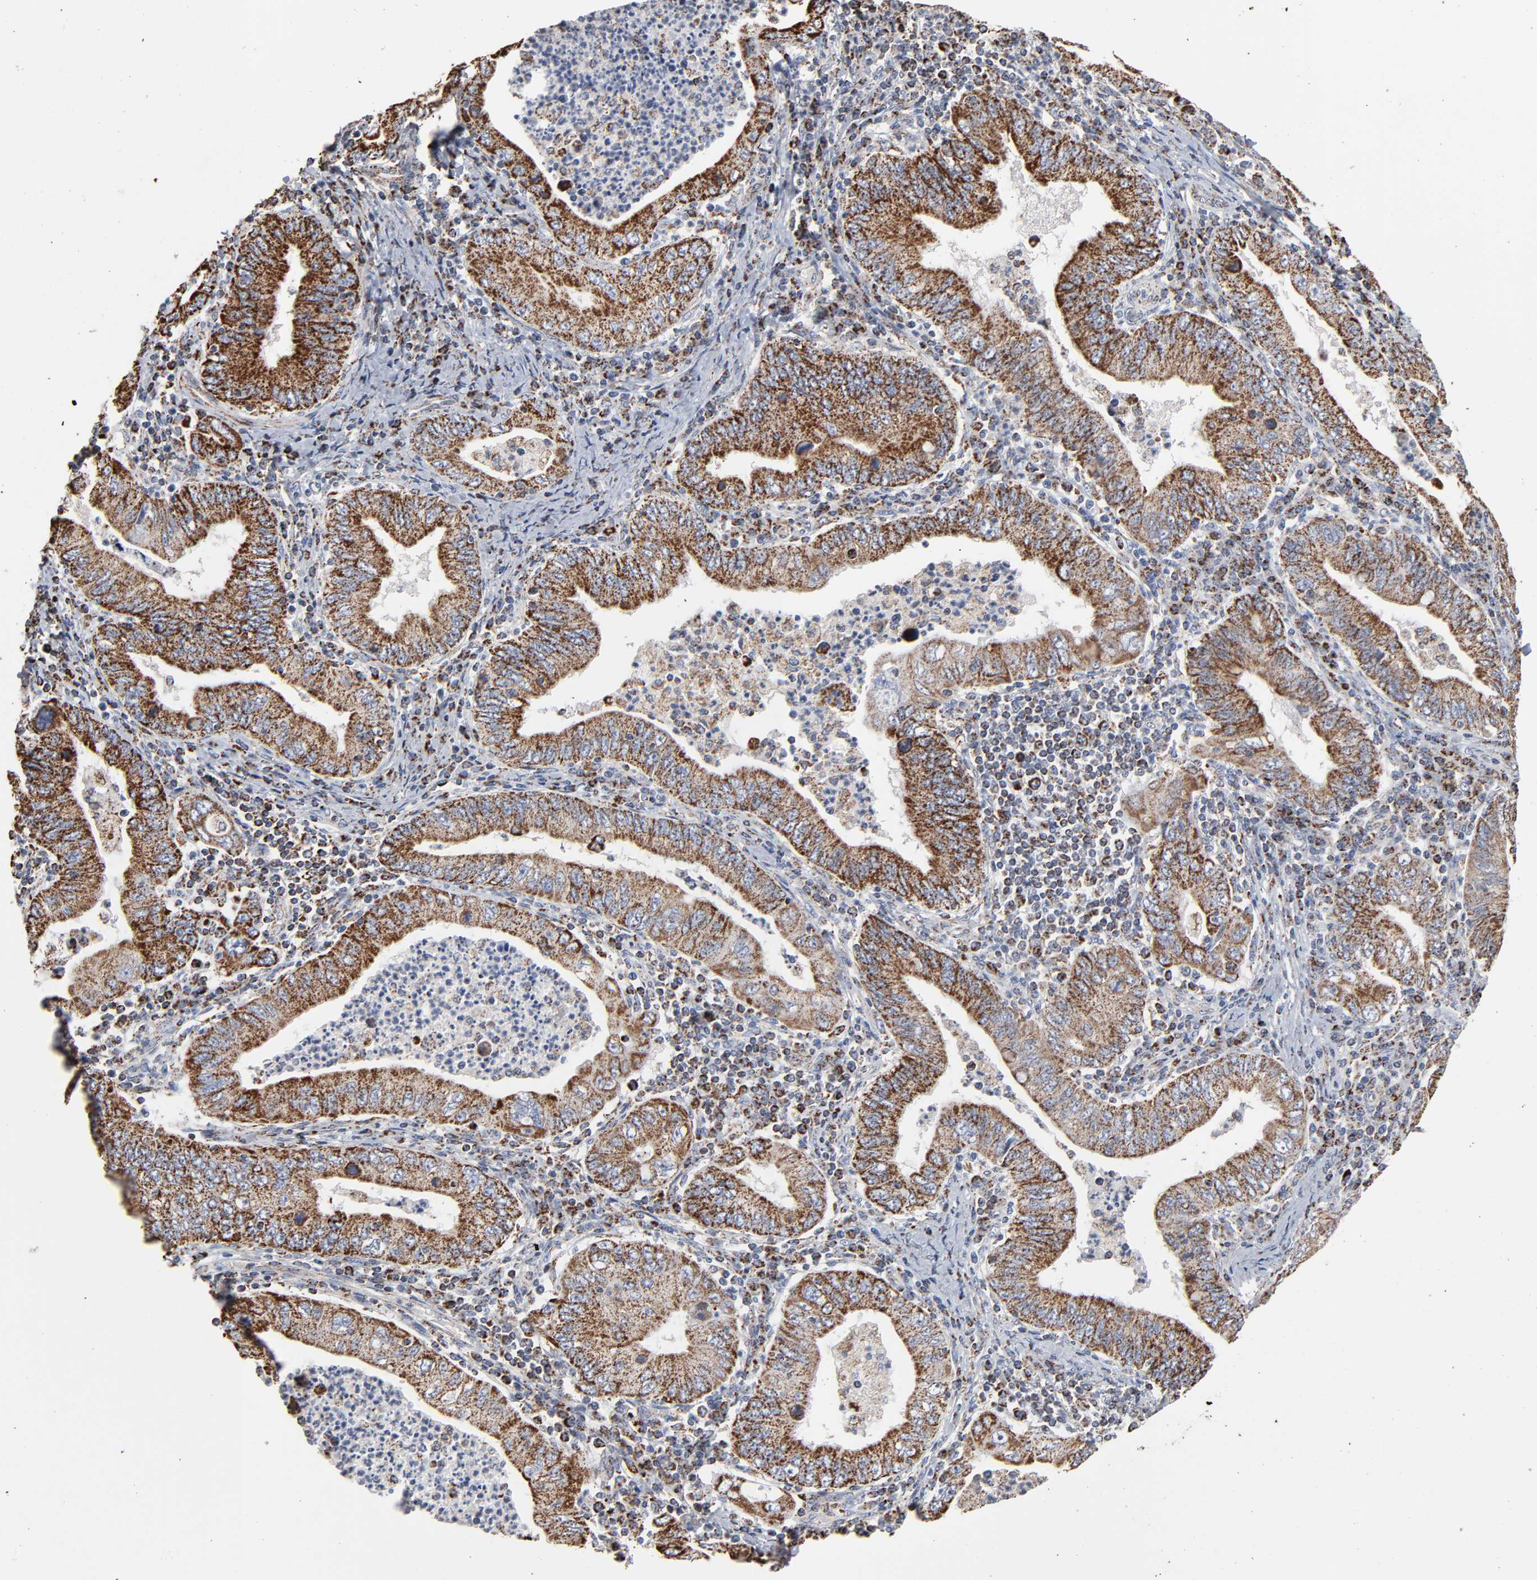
{"staining": {"intensity": "strong", "quantity": ">75%", "location": "cytoplasmic/membranous"}, "tissue": "stomach cancer", "cell_type": "Tumor cells", "image_type": "cancer", "snomed": [{"axis": "morphology", "description": "Normal tissue, NOS"}, {"axis": "morphology", "description": "Adenocarcinoma, NOS"}, {"axis": "topography", "description": "Esophagus"}, {"axis": "topography", "description": "Stomach, upper"}, {"axis": "topography", "description": "Peripheral nerve tissue"}], "caption": "Approximately >75% of tumor cells in stomach cancer (adenocarcinoma) display strong cytoplasmic/membranous protein expression as visualized by brown immunohistochemical staining.", "gene": "UQCRC1", "patient": {"sex": "male", "age": 62}}